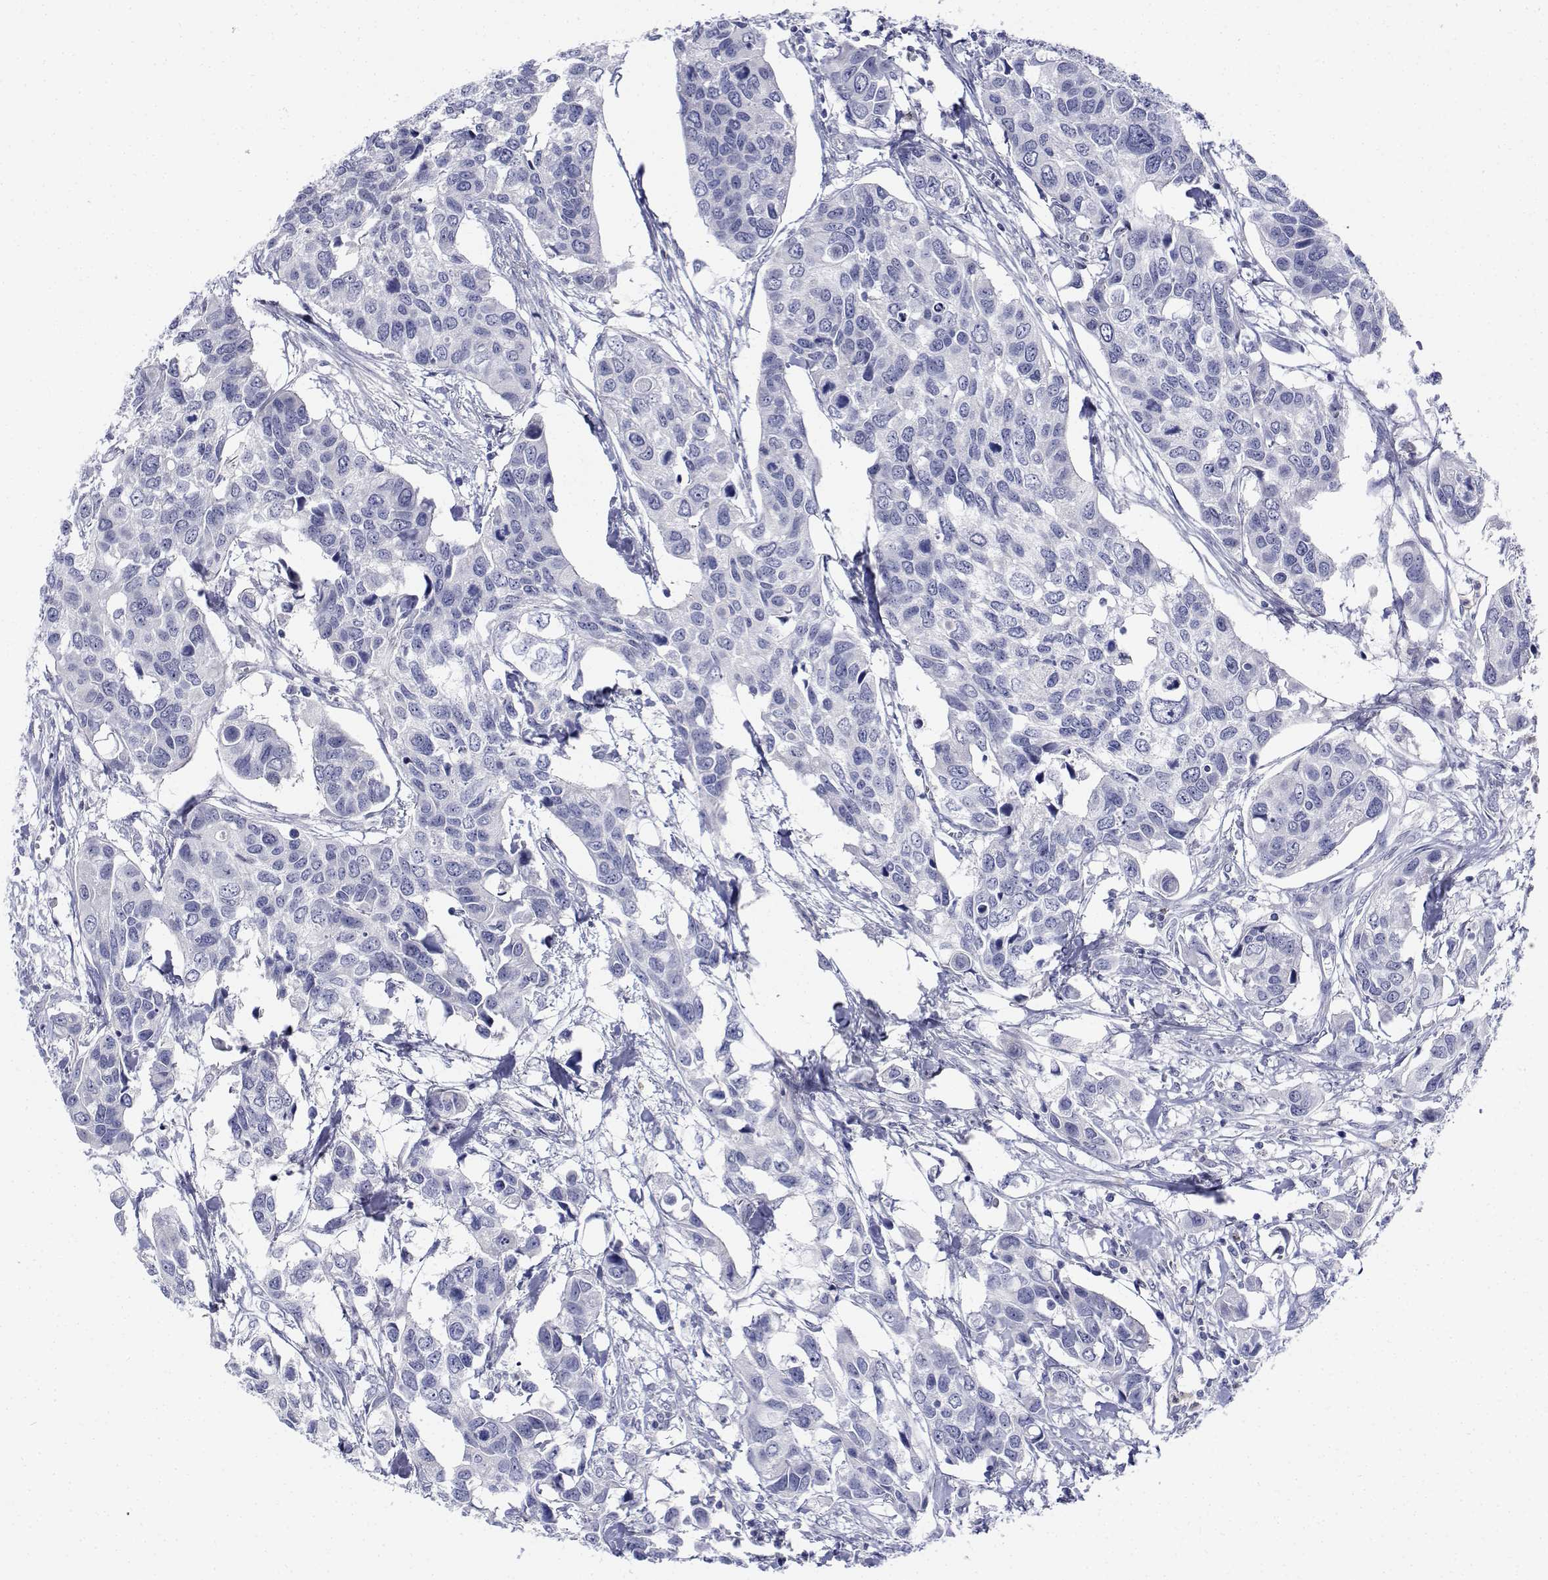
{"staining": {"intensity": "negative", "quantity": "none", "location": "none"}, "tissue": "urothelial cancer", "cell_type": "Tumor cells", "image_type": "cancer", "snomed": [{"axis": "morphology", "description": "Urothelial carcinoma, High grade"}, {"axis": "topography", "description": "Urinary bladder"}], "caption": "The image demonstrates no staining of tumor cells in high-grade urothelial carcinoma.", "gene": "PLXNA4", "patient": {"sex": "male", "age": 60}}